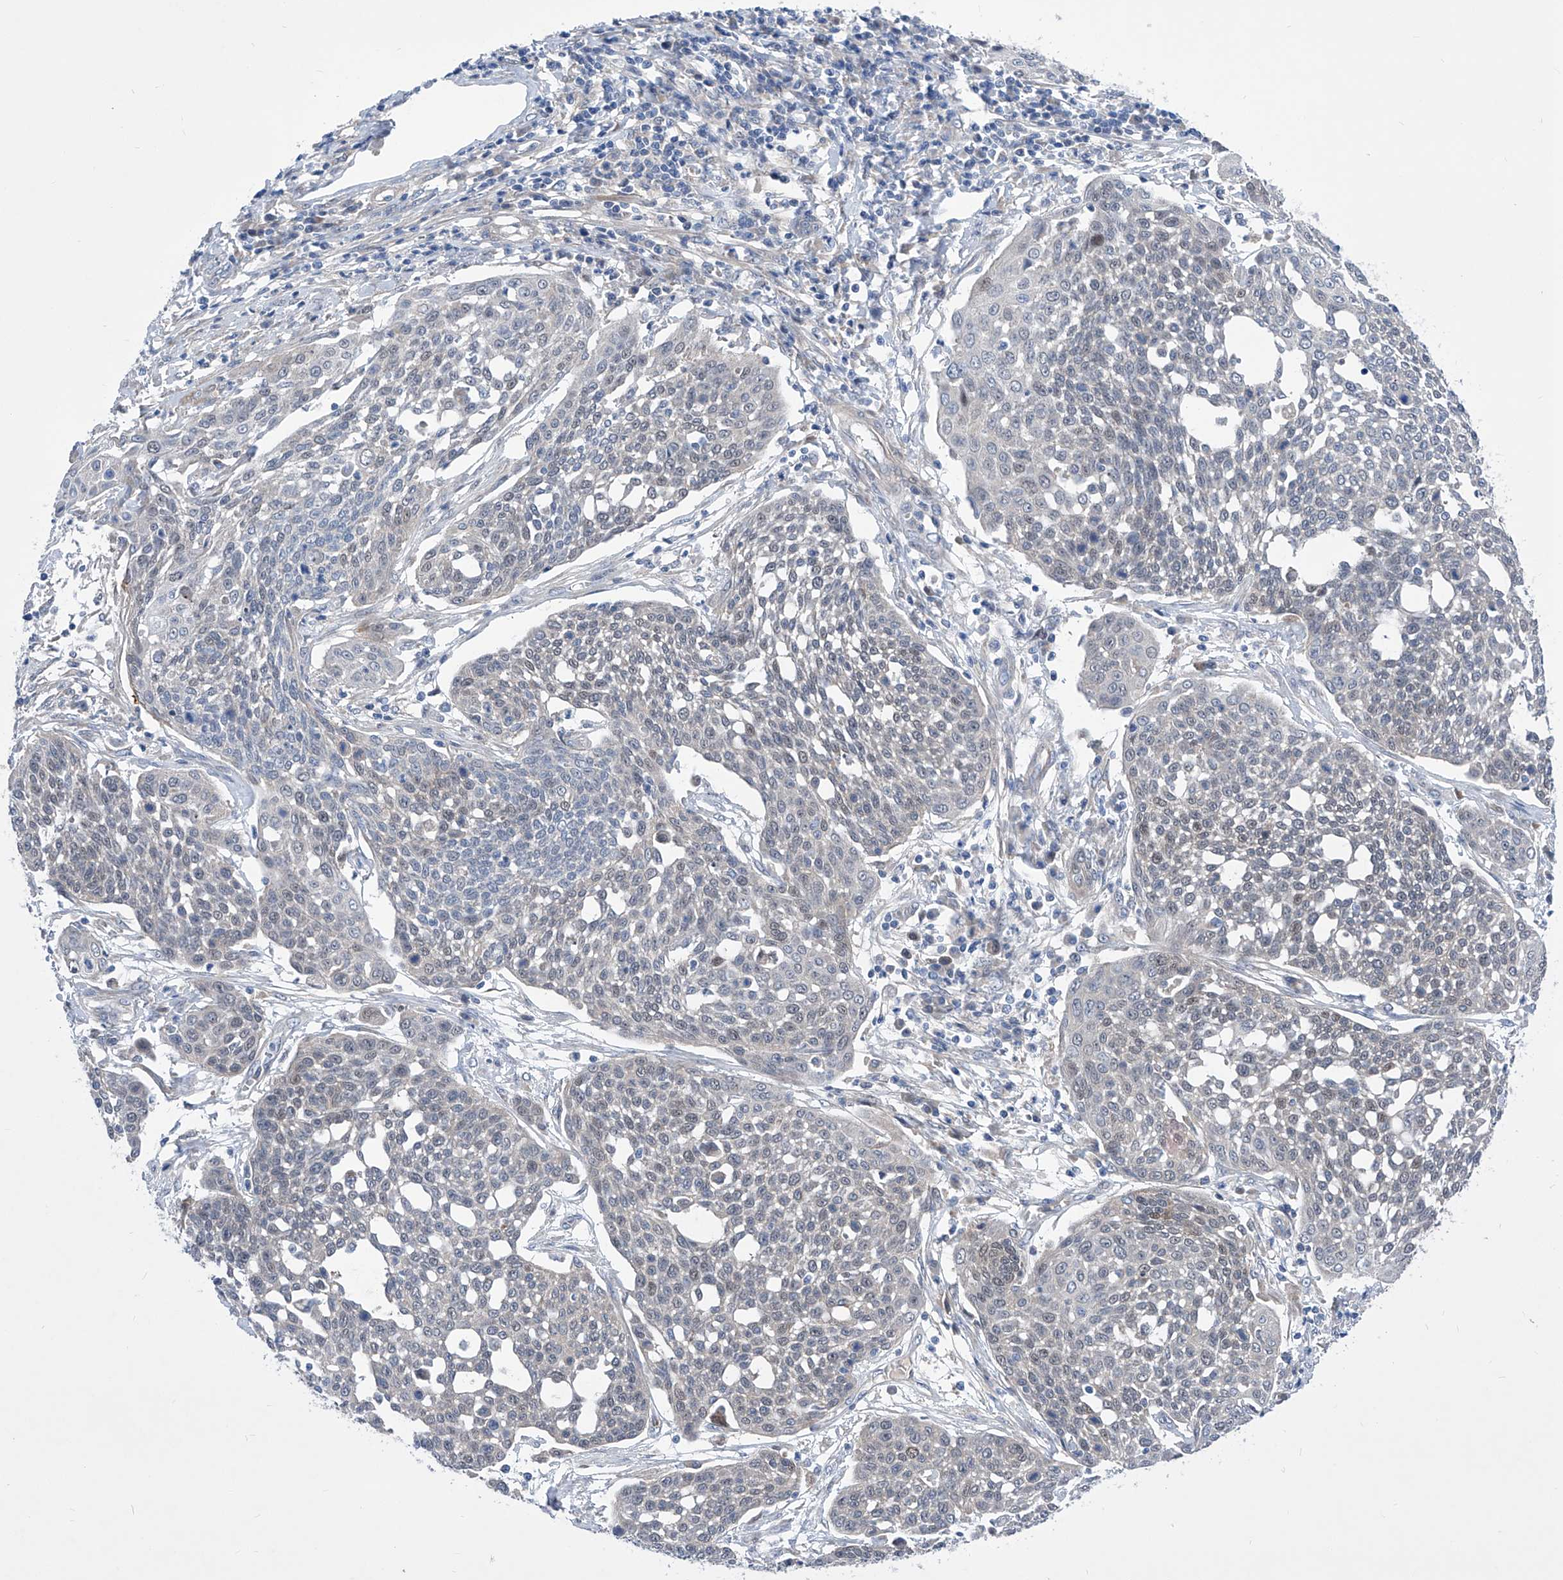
{"staining": {"intensity": "negative", "quantity": "none", "location": "none"}, "tissue": "cervical cancer", "cell_type": "Tumor cells", "image_type": "cancer", "snomed": [{"axis": "morphology", "description": "Squamous cell carcinoma, NOS"}, {"axis": "topography", "description": "Cervix"}], "caption": "There is no significant positivity in tumor cells of cervical squamous cell carcinoma.", "gene": "SRBD1", "patient": {"sex": "female", "age": 34}}